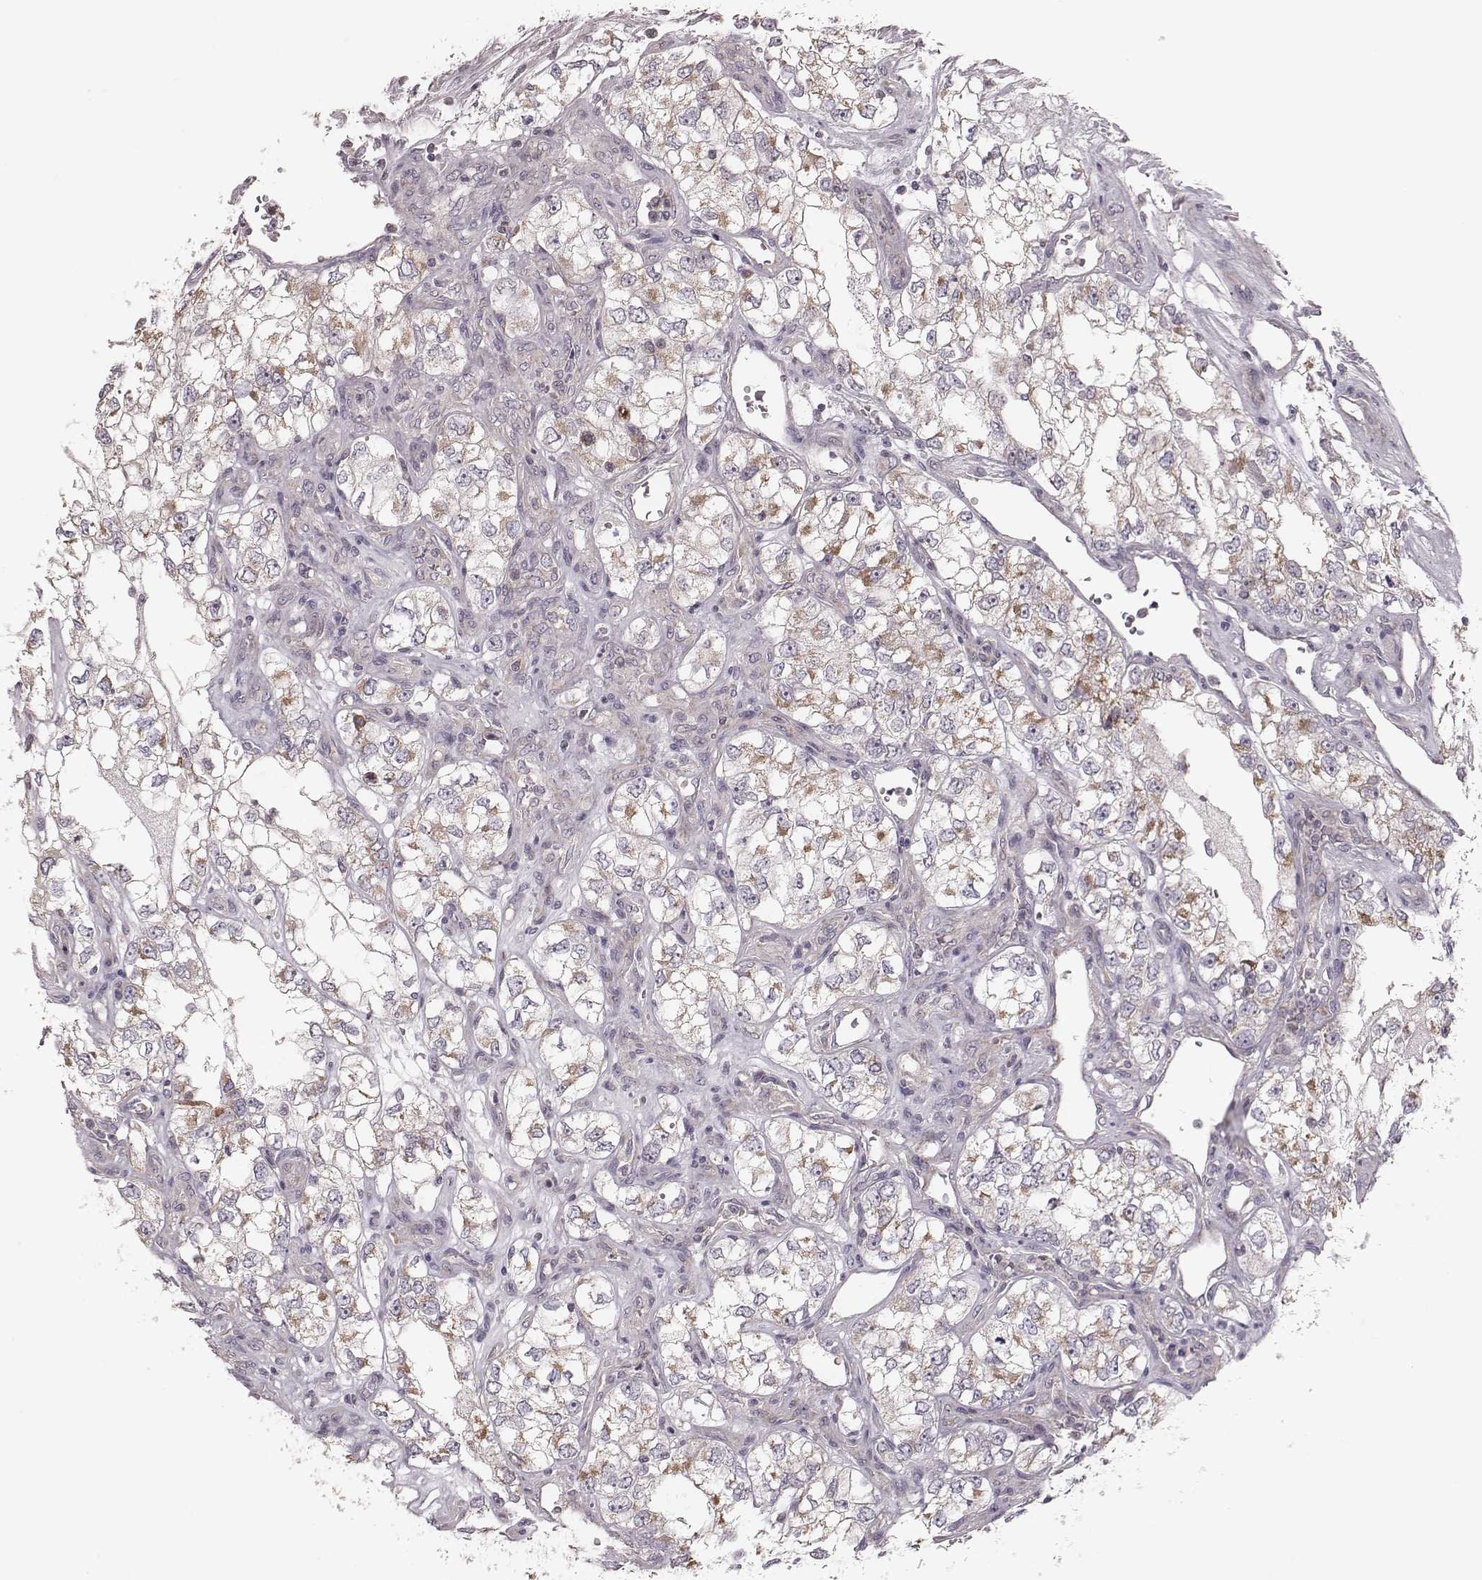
{"staining": {"intensity": "moderate", "quantity": "<25%", "location": "cytoplasmic/membranous"}, "tissue": "renal cancer", "cell_type": "Tumor cells", "image_type": "cancer", "snomed": [{"axis": "morphology", "description": "Adenocarcinoma, NOS"}, {"axis": "topography", "description": "Kidney"}], "caption": "Protein staining reveals moderate cytoplasmic/membranous expression in approximately <25% of tumor cells in renal cancer (adenocarcinoma). (DAB IHC with brightfield microscopy, high magnification).", "gene": "MRPS27", "patient": {"sex": "female", "age": 59}}